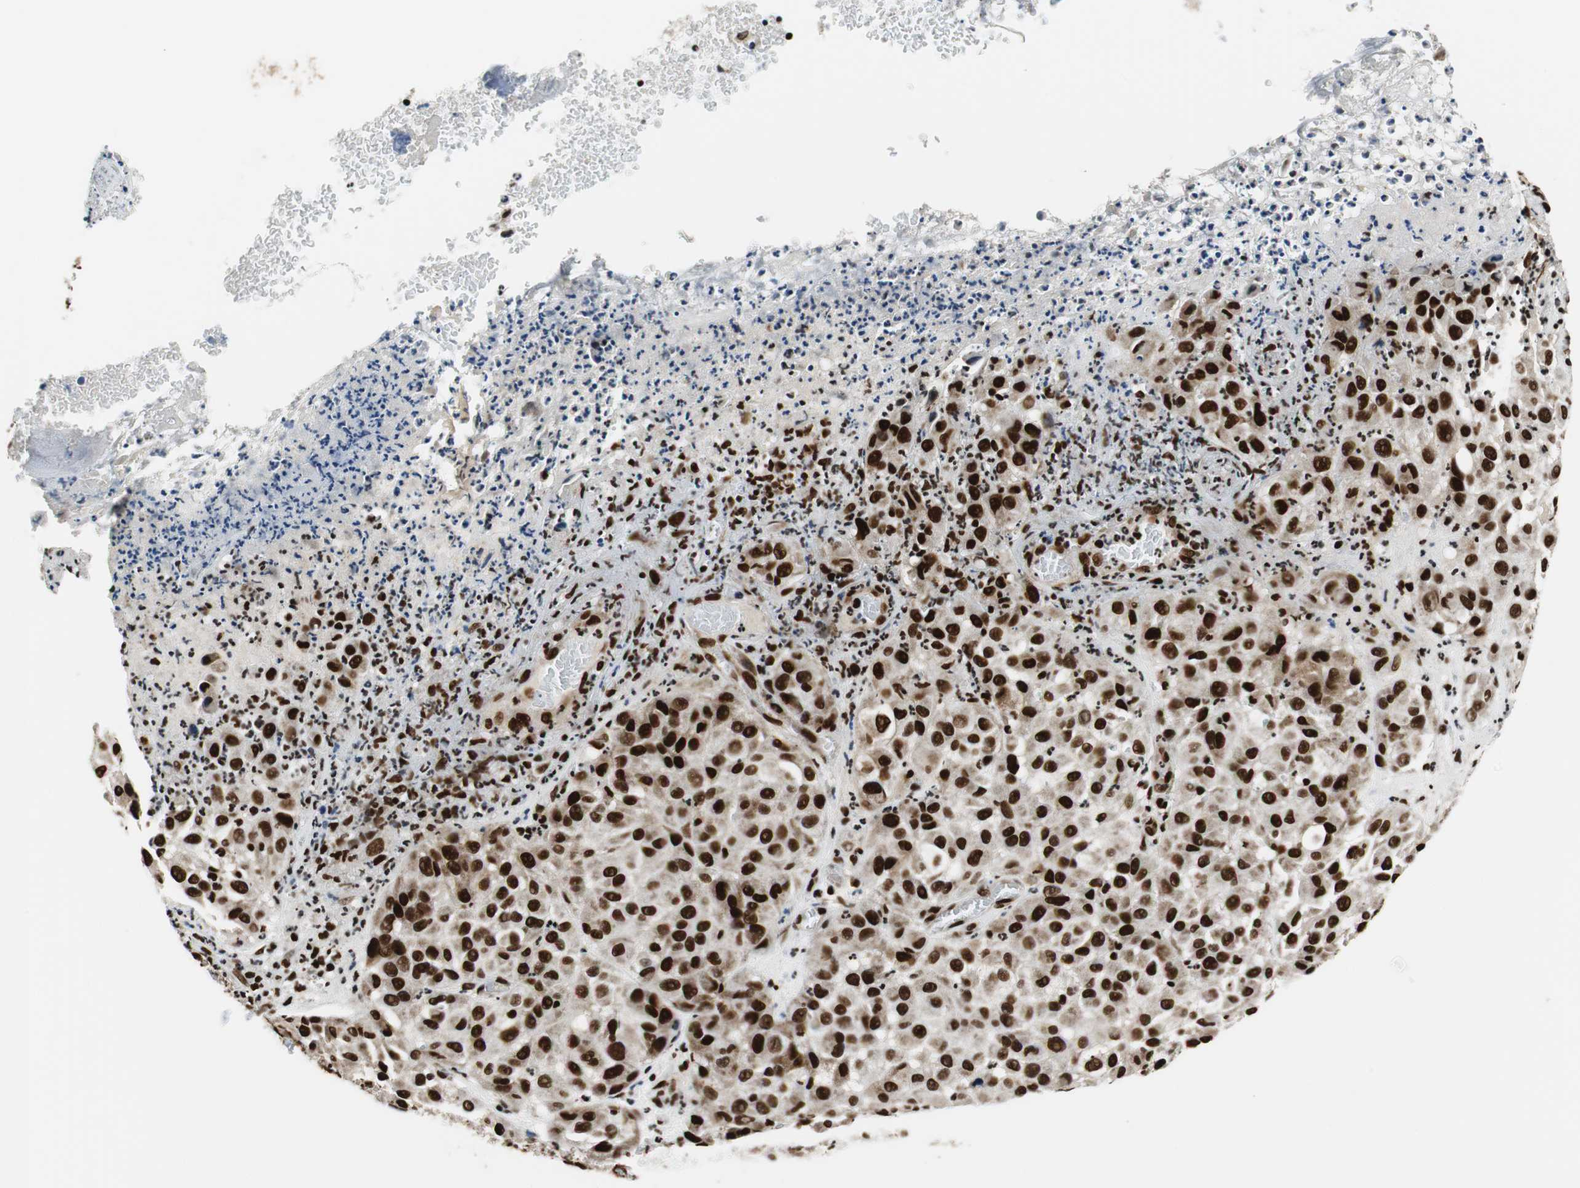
{"staining": {"intensity": "strong", "quantity": ">75%", "location": "nuclear"}, "tissue": "melanoma", "cell_type": "Tumor cells", "image_type": "cancer", "snomed": [{"axis": "morphology", "description": "Malignant melanoma, NOS"}, {"axis": "topography", "description": "Skin"}], "caption": "The immunohistochemical stain labels strong nuclear staining in tumor cells of melanoma tissue.", "gene": "HDAC1", "patient": {"sex": "female", "age": 21}}